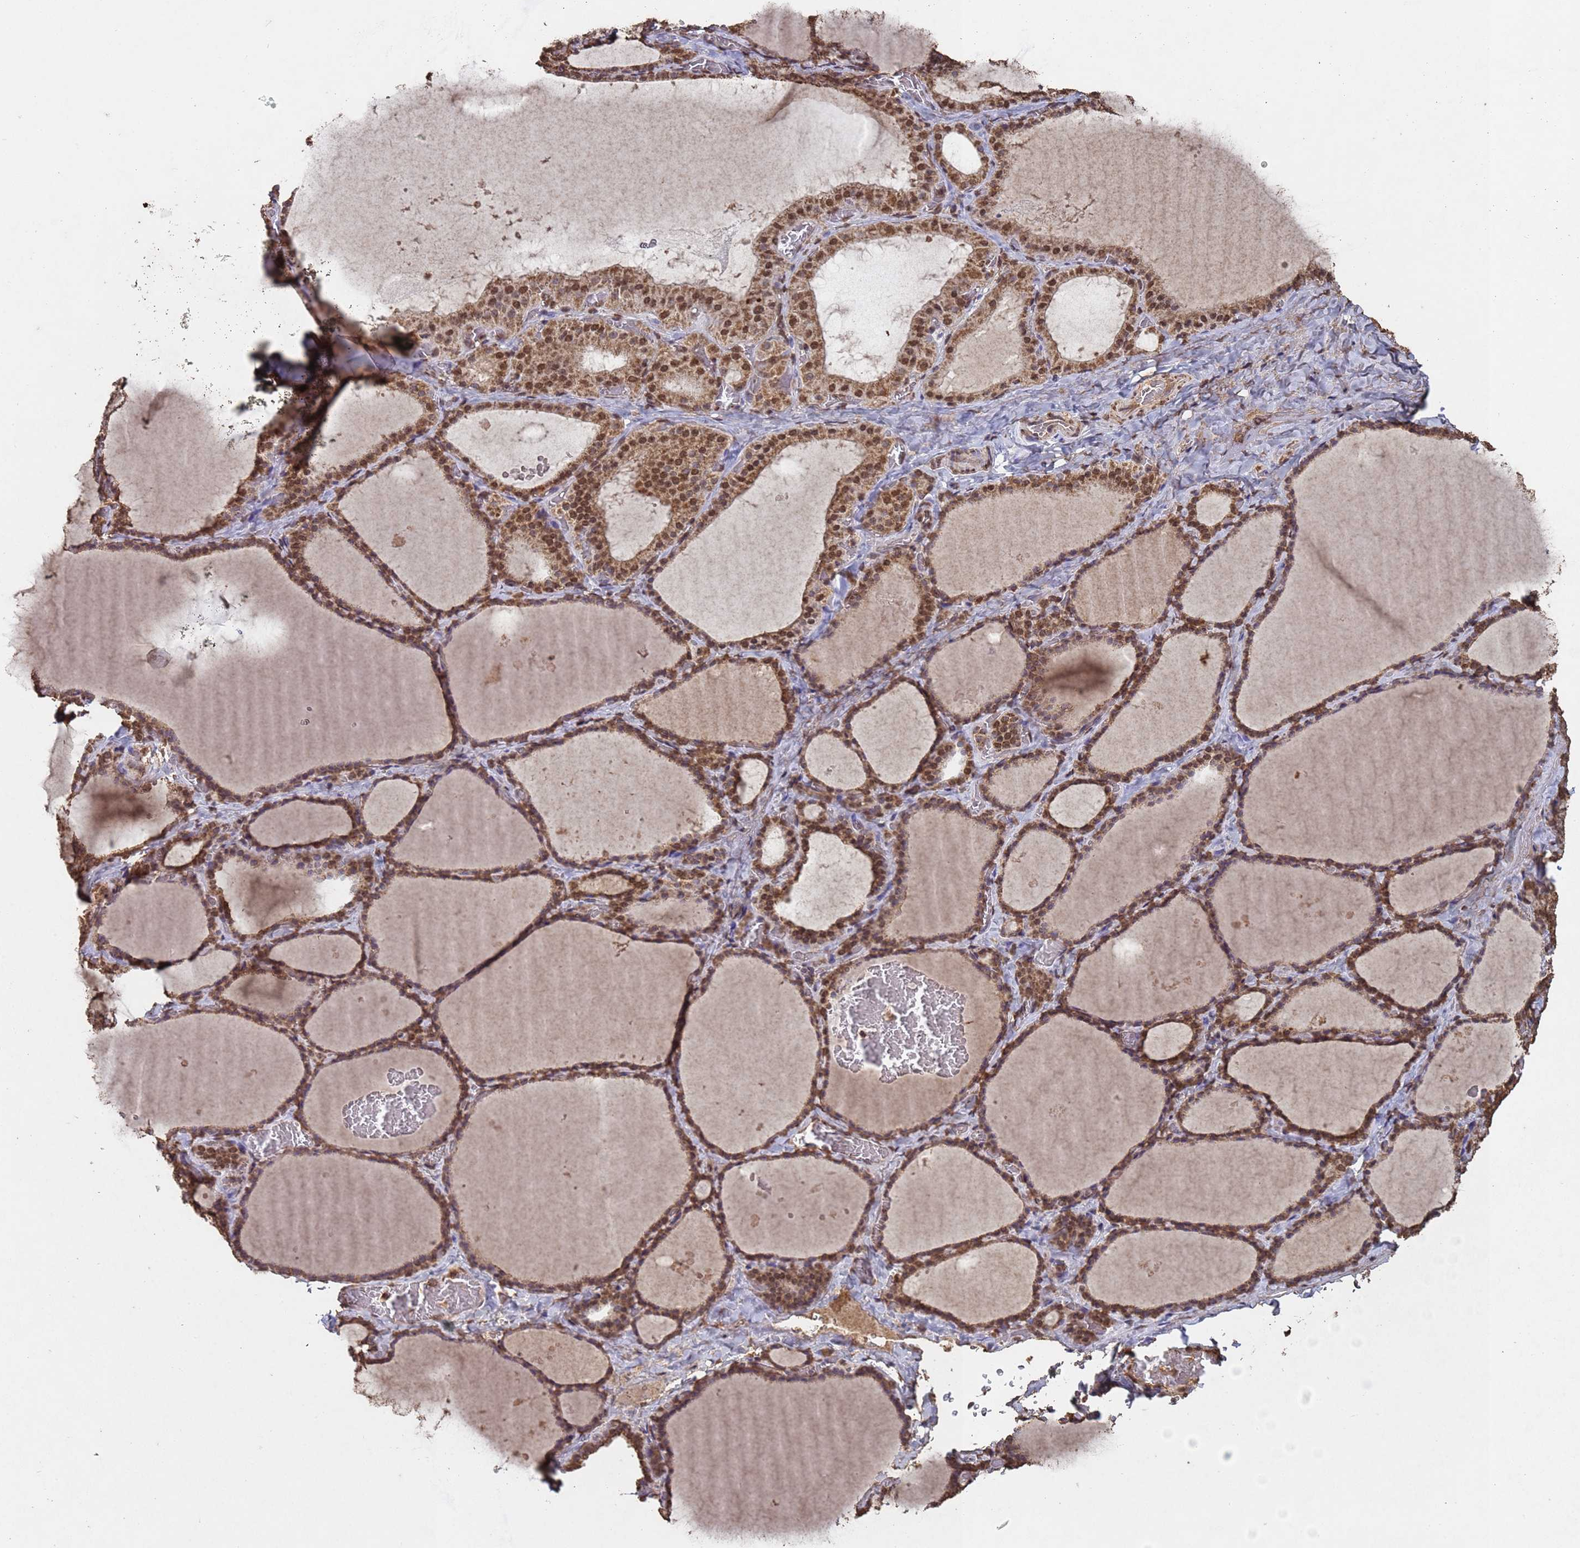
{"staining": {"intensity": "moderate", "quantity": ">75%", "location": "cytoplasmic/membranous,nuclear"}, "tissue": "thyroid gland", "cell_type": "Glandular cells", "image_type": "normal", "snomed": [{"axis": "morphology", "description": "Normal tissue, NOS"}, {"axis": "topography", "description": "Thyroid gland"}], "caption": "Thyroid gland was stained to show a protein in brown. There is medium levels of moderate cytoplasmic/membranous,nuclear staining in about >75% of glandular cells. (Brightfield microscopy of DAB IHC at high magnification).", "gene": "HDAC10", "patient": {"sex": "female", "age": 39}}